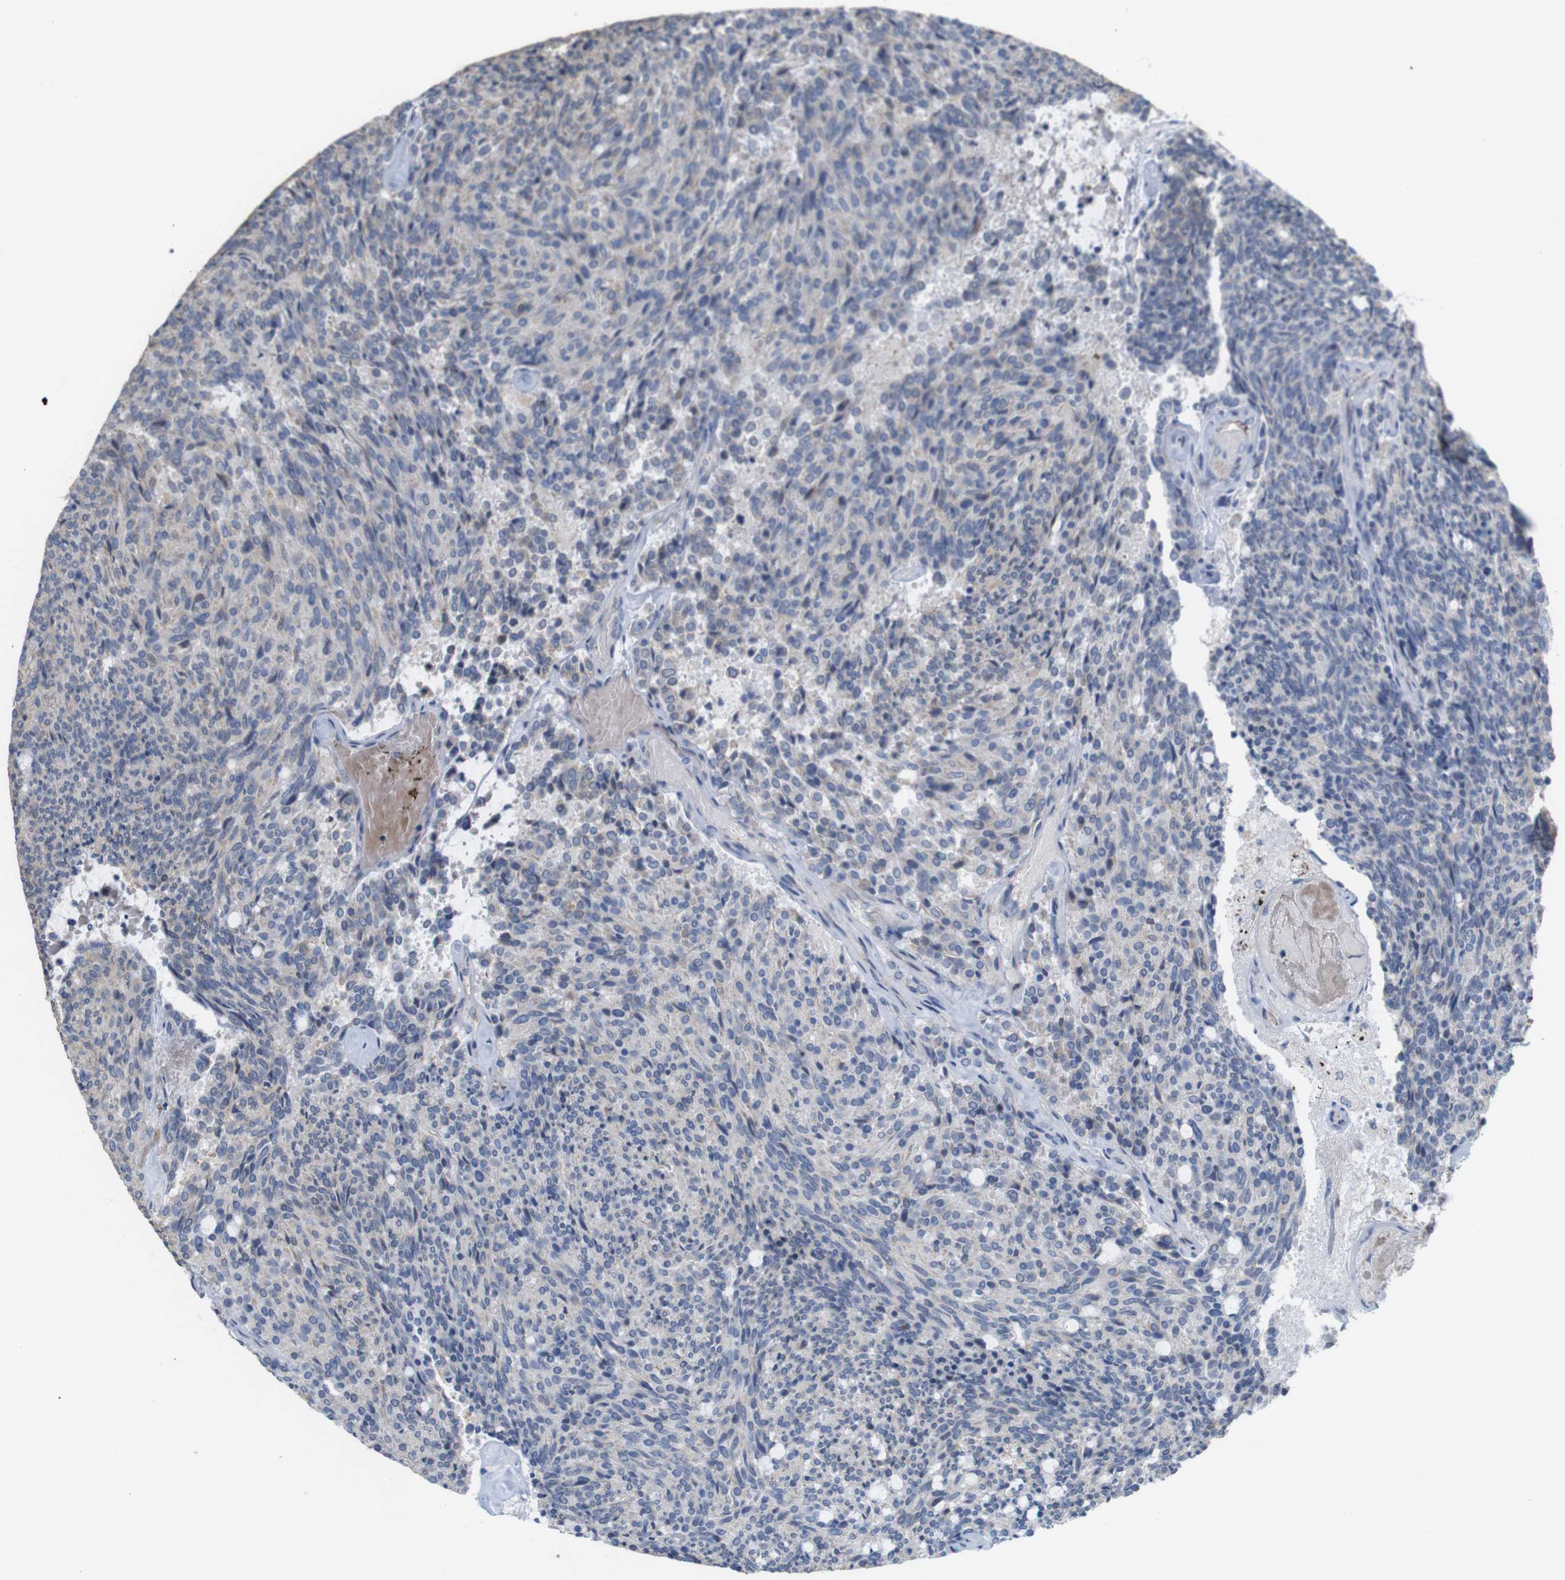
{"staining": {"intensity": "negative", "quantity": "none", "location": "none"}, "tissue": "carcinoid", "cell_type": "Tumor cells", "image_type": "cancer", "snomed": [{"axis": "morphology", "description": "Carcinoid, malignant, NOS"}, {"axis": "topography", "description": "Pancreas"}], "caption": "This is a histopathology image of immunohistochemistry staining of carcinoid, which shows no staining in tumor cells.", "gene": "PTPRR", "patient": {"sex": "female", "age": 54}}